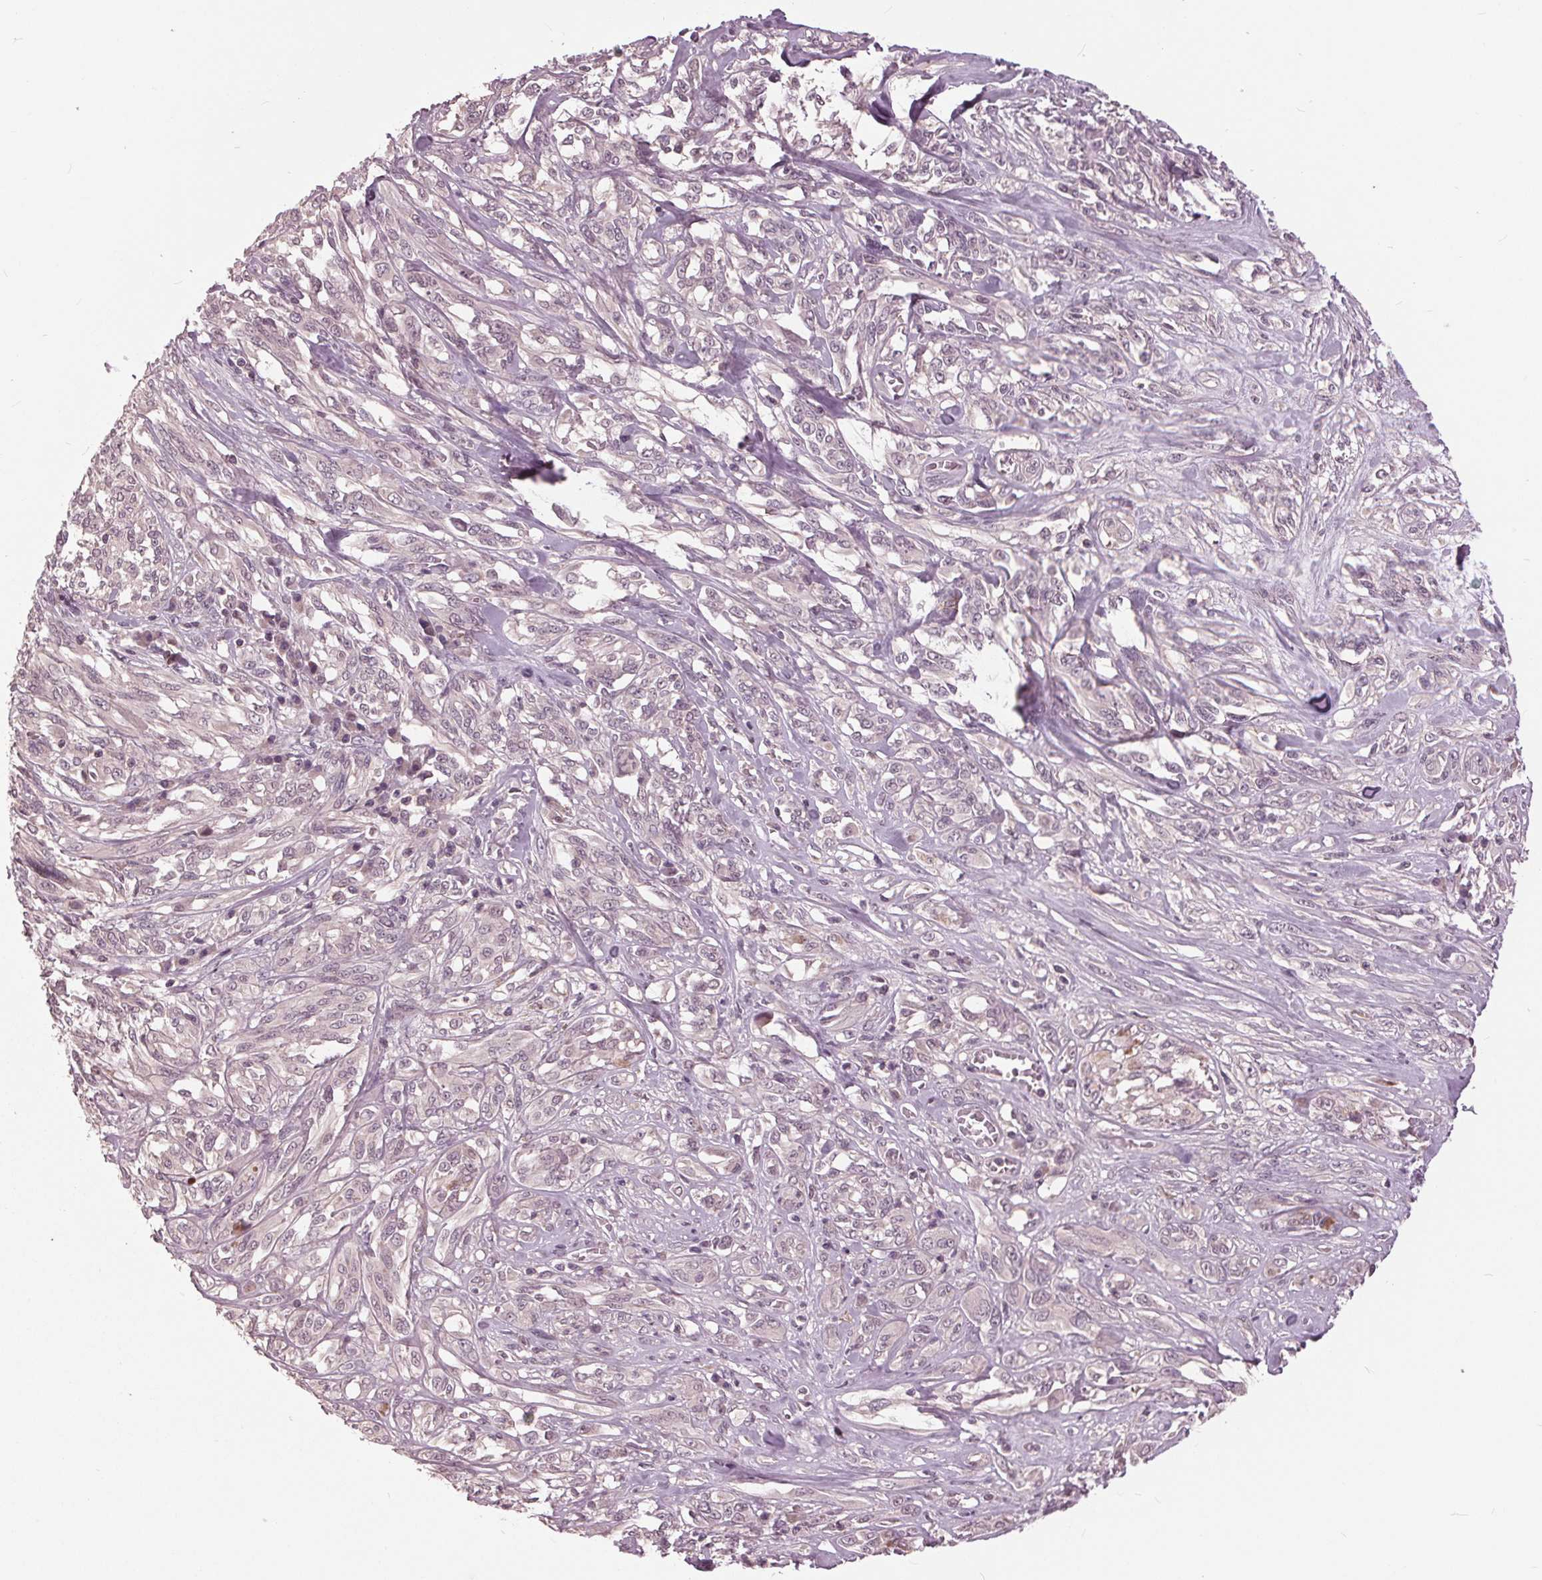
{"staining": {"intensity": "negative", "quantity": "none", "location": "none"}, "tissue": "melanoma", "cell_type": "Tumor cells", "image_type": "cancer", "snomed": [{"axis": "morphology", "description": "Malignant melanoma, NOS"}, {"axis": "topography", "description": "Skin"}], "caption": "Immunohistochemistry of human melanoma exhibits no positivity in tumor cells.", "gene": "SIGLEC6", "patient": {"sex": "female", "age": 91}}